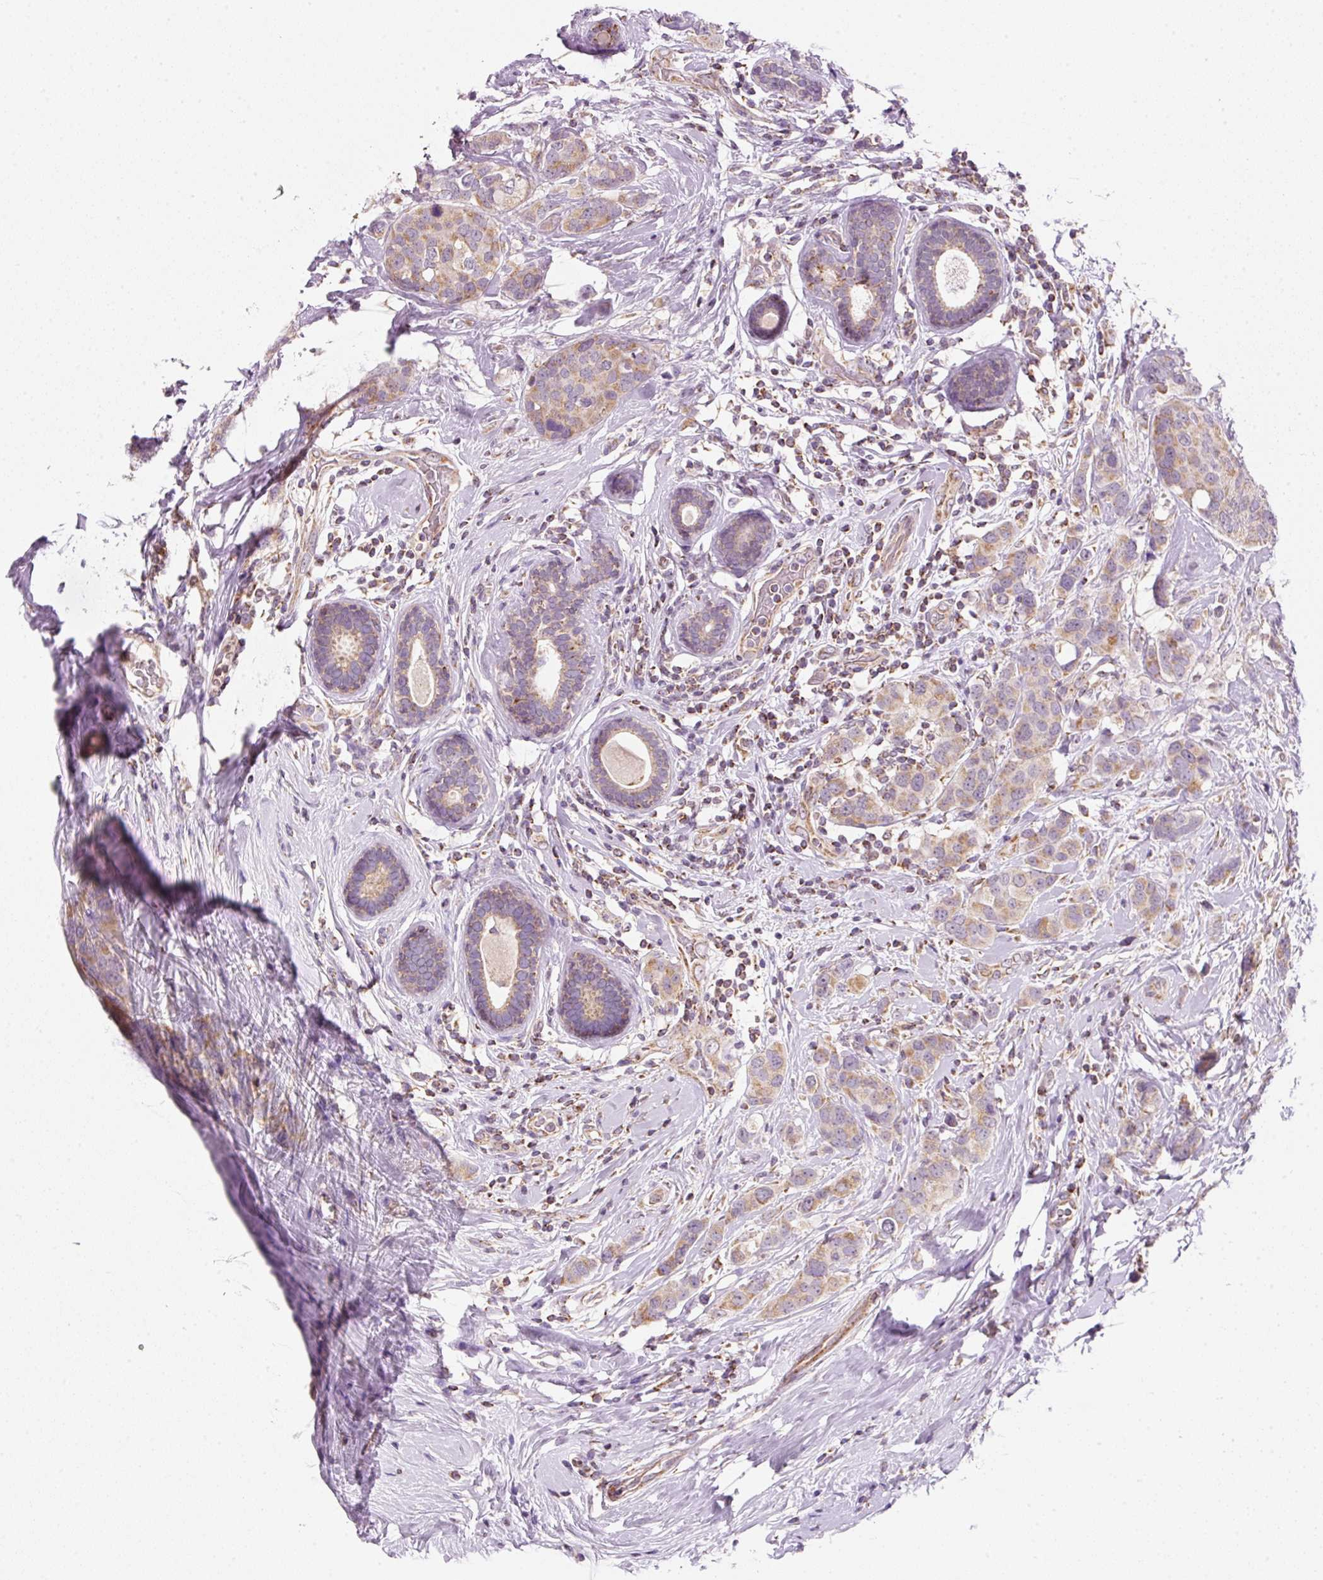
{"staining": {"intensity": "weak", "quantity": ">75%", "location": "cytoplasmic/membranous"}, "tissue": "breast cancer", "cell_type": "Tumor cells", "image_type": "cancer", "snomed": [{"axis": "morphology", "description": "Lobular carcinoma"}, {"axis": "topography", "description": "Breast"}], "caption": "Breast lobular carcinoma stained with immunohistochemistry demonstrates weak cytoplasmic/membranous expression in approximately >75% of tumor cells.", "gene": "FAM78B", "patient": {"sex": "female", "age": 59}}